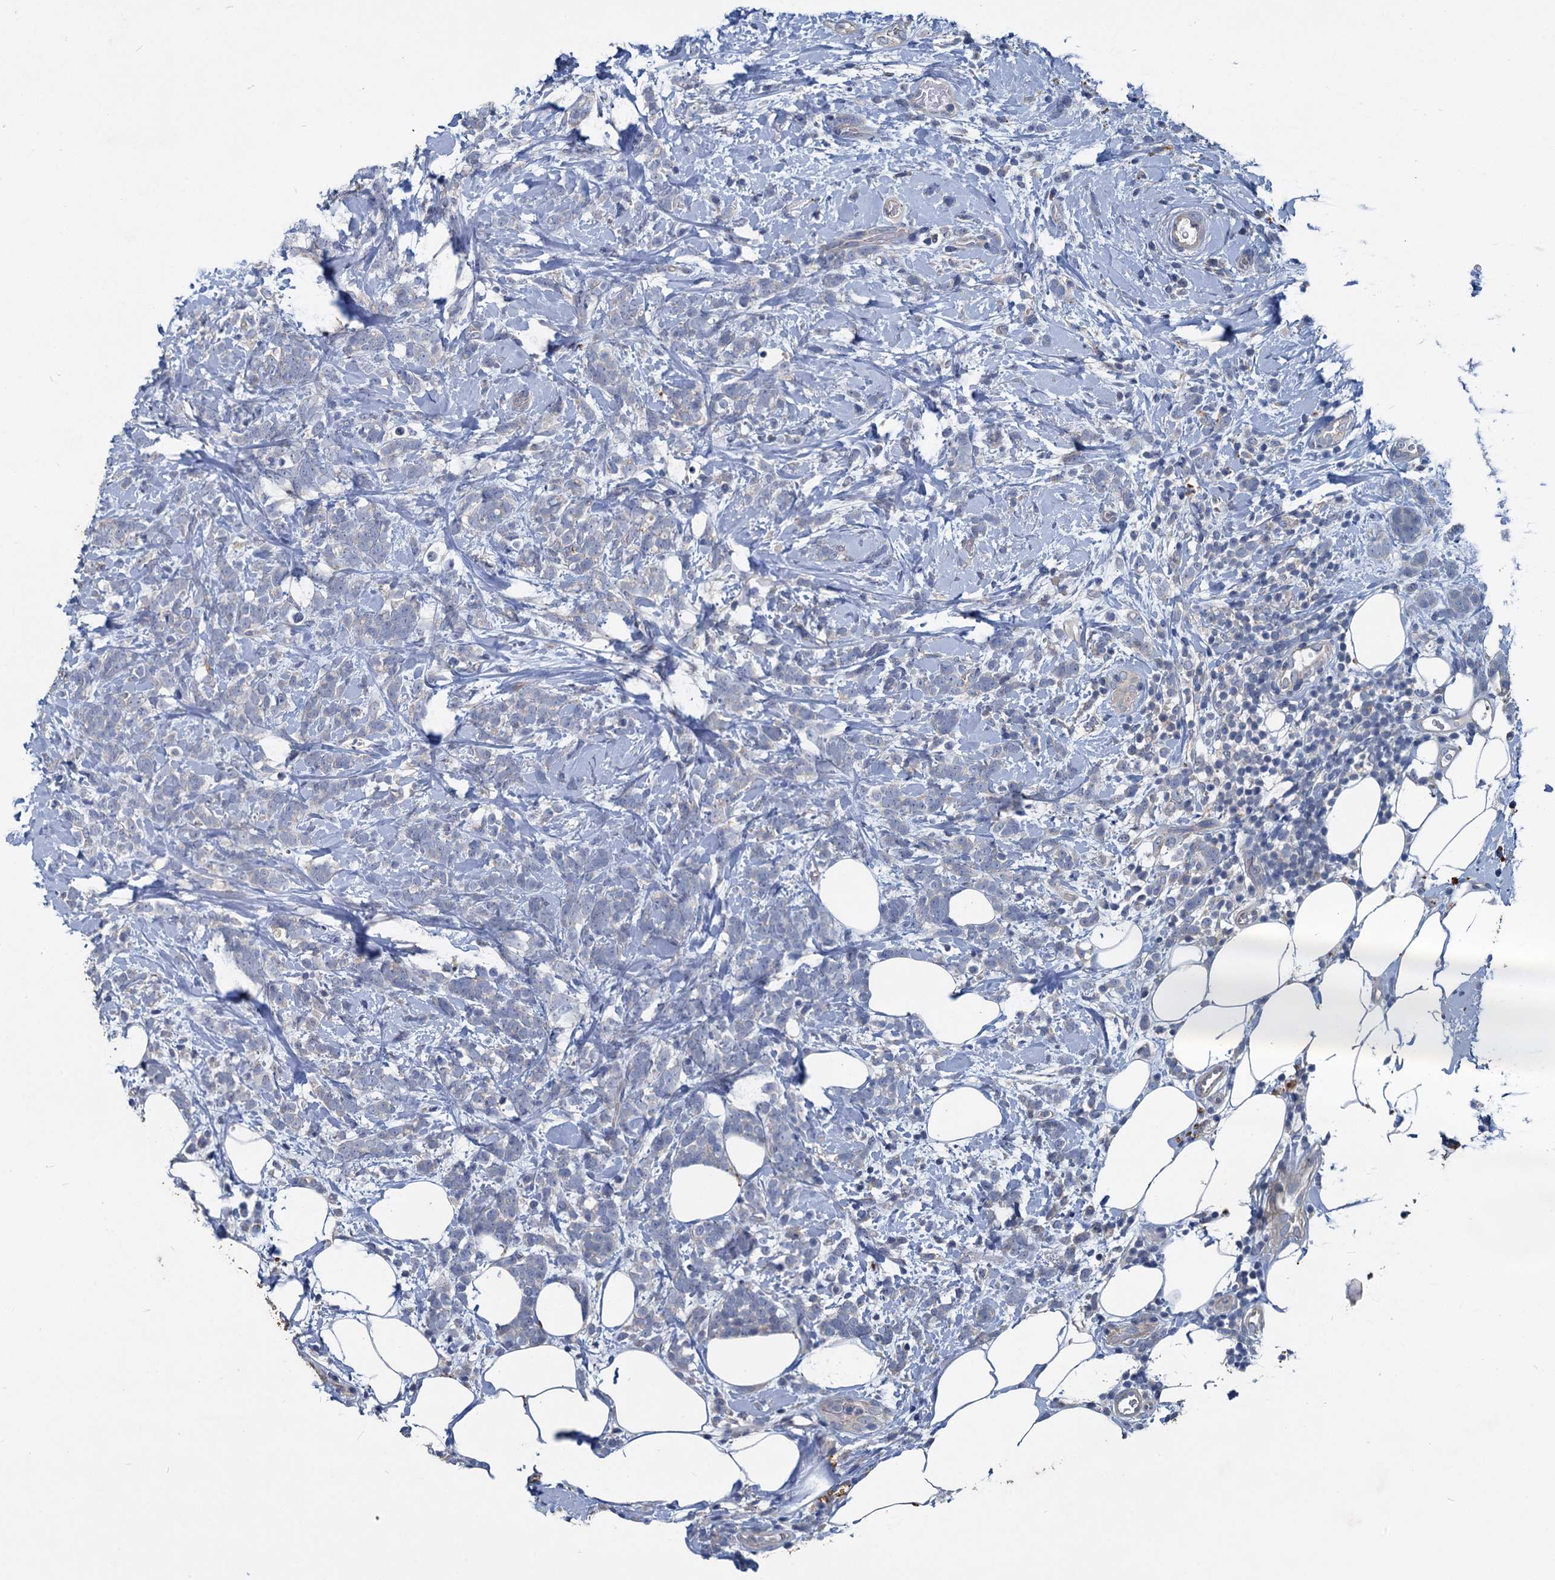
{"staining": {"intensity": "negative", "quantity": "none", "location": "none"}, "tissue": "breast cancer", "cell_type": "Tumor cells", "image_type": "cancer", "snomed": [{"axis": "morphology", "description": "Lobular carcinoma"}, {"axis": "topography", "description": "Breast"}], "caption": "High magnification brightfield microscopy of breast cancer (lobular carcinoma) stained with DAB (3,3'-diaminobenzidine) (brown) and counterstained with hematoxylin (blue): tumor cells show no significant staining.", "gene": "SLC2A7", "patient": {"sex": "female", "age": 58}}